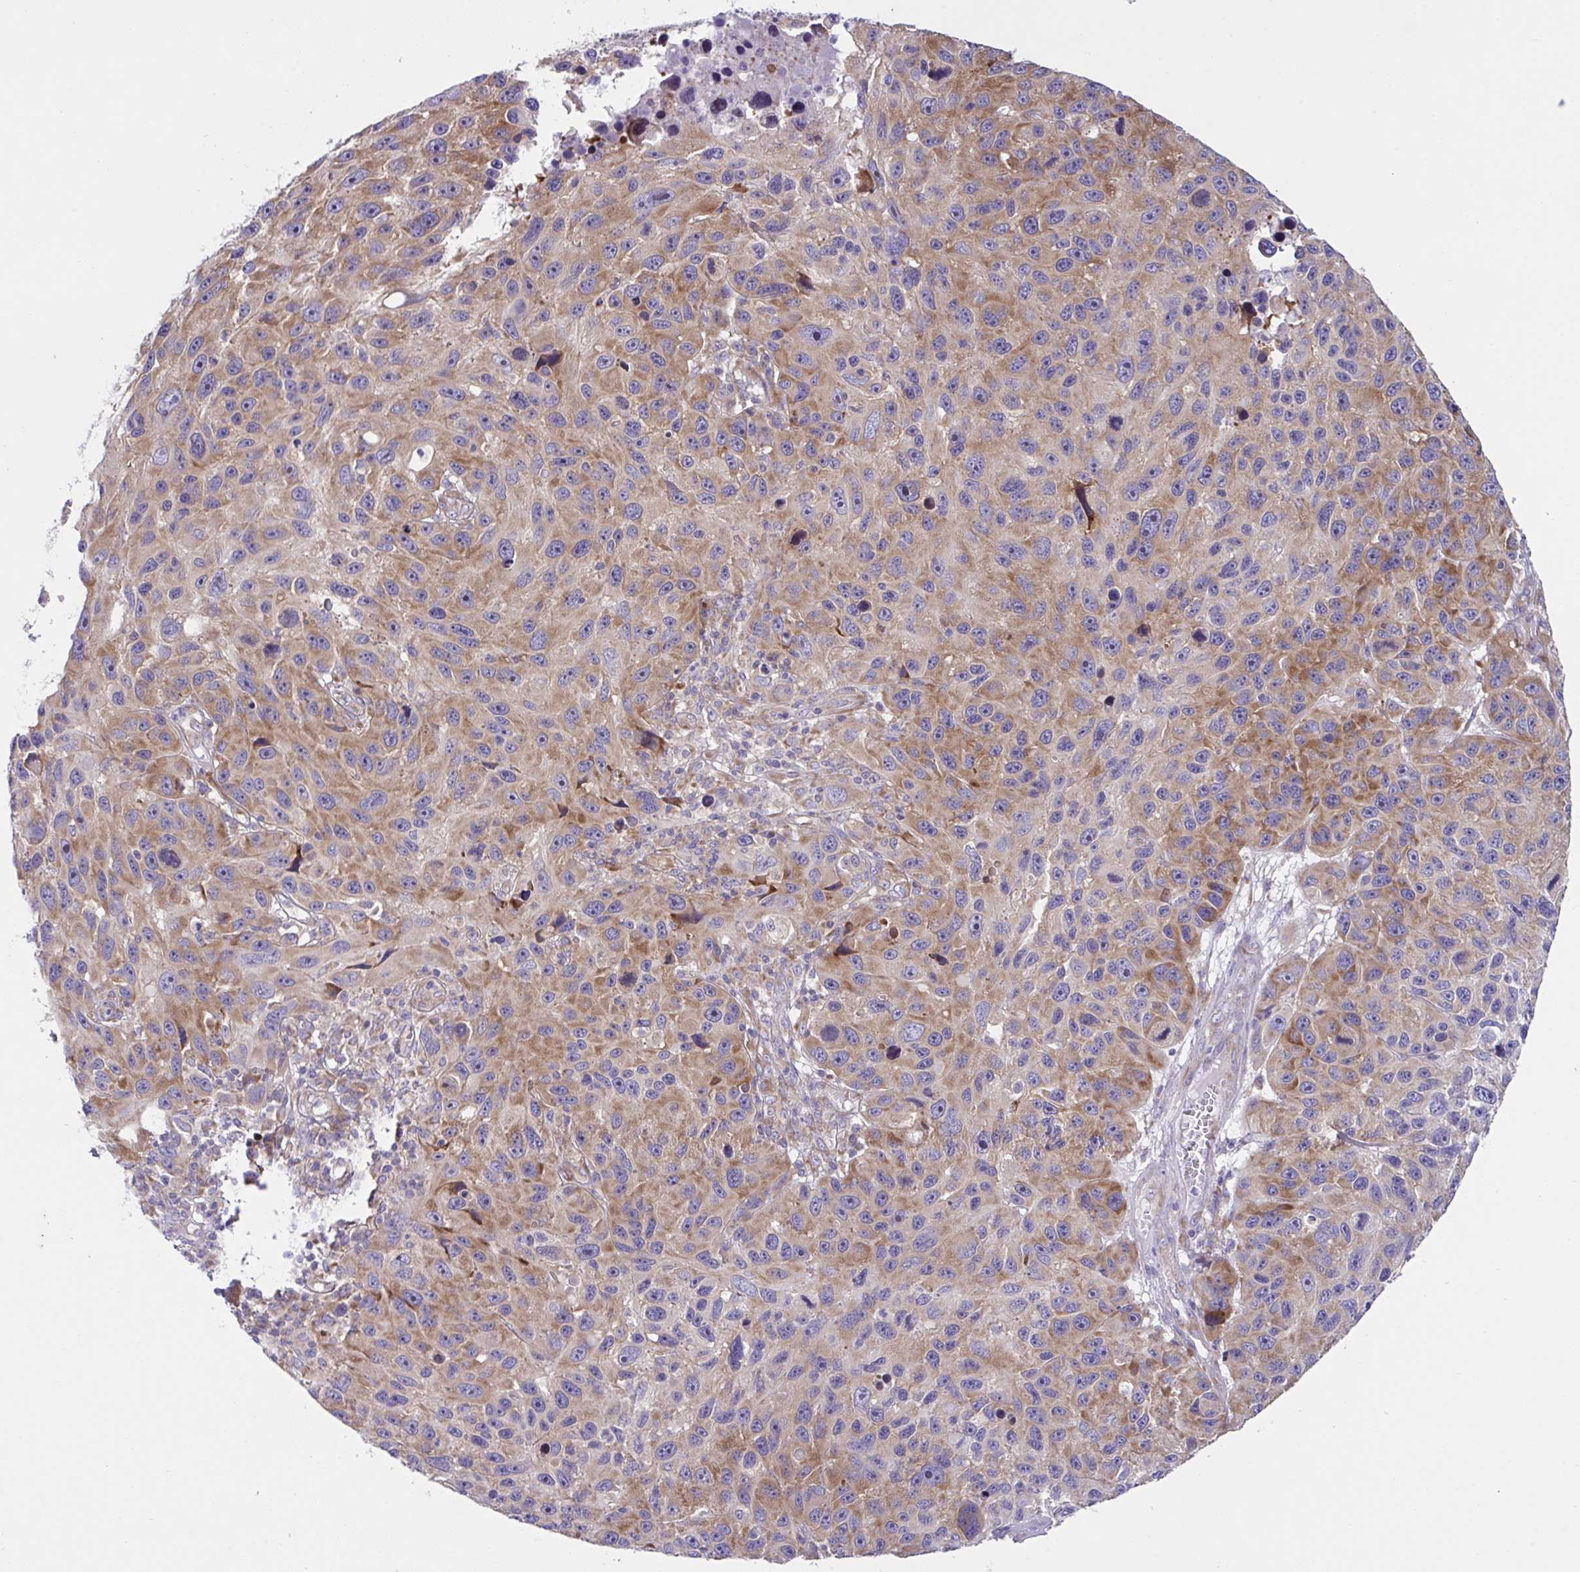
{"staining": {"intensity": "moderate", "quantity": "25%-75%", "location": "cytoplasmic/membranous"}, "tissue": "melanoma", "cell_type": "Tumor cells", "image_type": "cancer", "snomed": [{"axis": "morphology", "description": "Malignant melanoma, NOS"}, {"axis": "topography", "description": "Skin"}], "caption": "Immunohistochemical staining of human malignant melanoma displays medium levels of moderate cytoplasmic/membranous staining in about 25%-75% of tumor cells.", "gene": "FAU", "patient": {"sex": "male", "age": 53}}